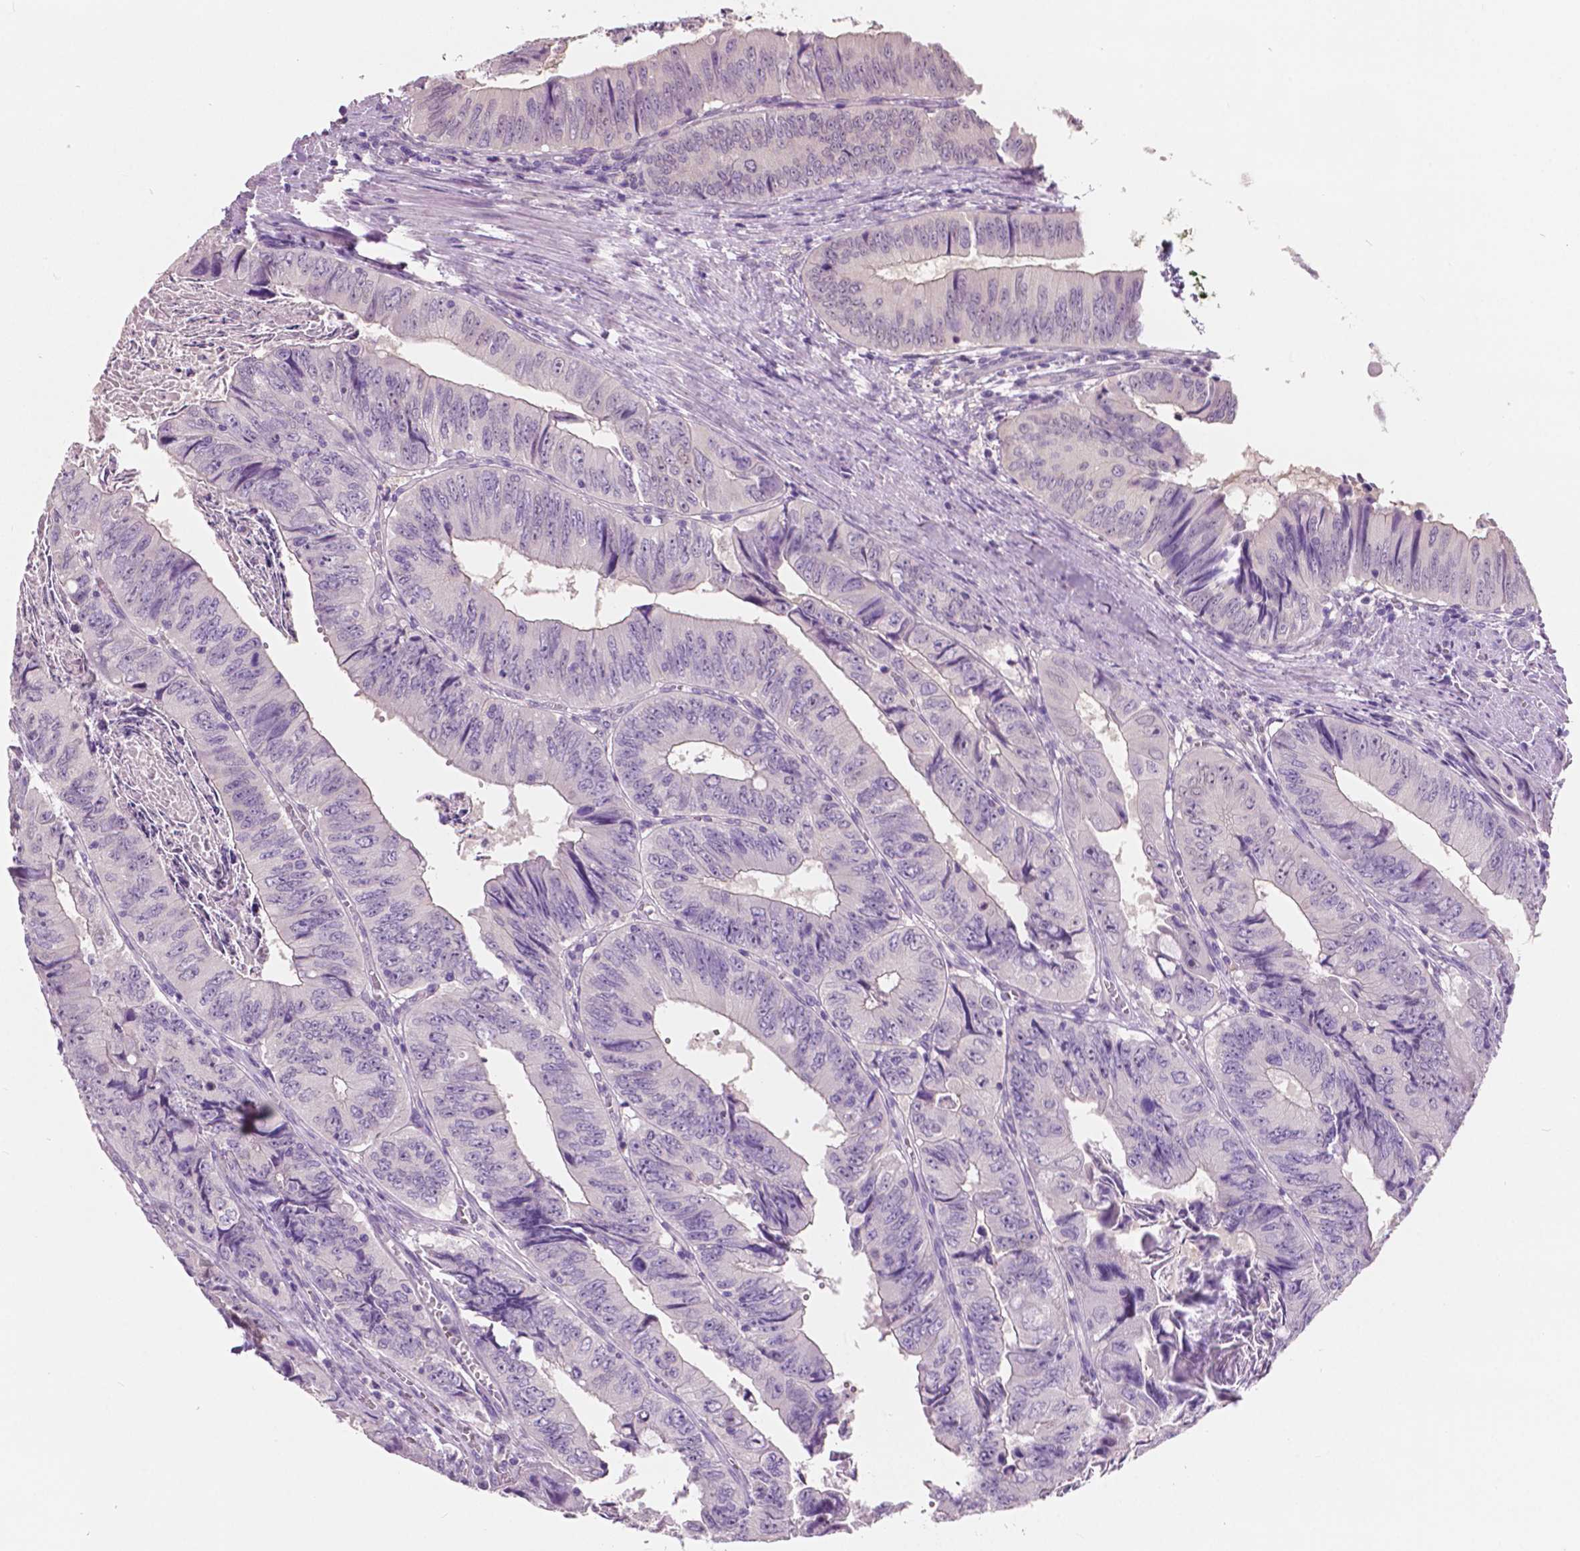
{"staining": {"intensity": "negative", "quantity": "none", "location": "none"}, "tissue": "colorectal cancer", "cell_type": "Tumor cells", "image_type": "cancer", "snomed": [{"axis": "morphology", "description": "Adenocarcinoma, NOS"}, {"axis": "topography", "description": "Colon"}], "caption": "This is an immunohistochemistry photomicrograph of colorectal cancer (adenocarcinoma). There is no positivity in tumor cells.", "gene": "TKFC", "patient": {"sex": "female", "age": 84}}